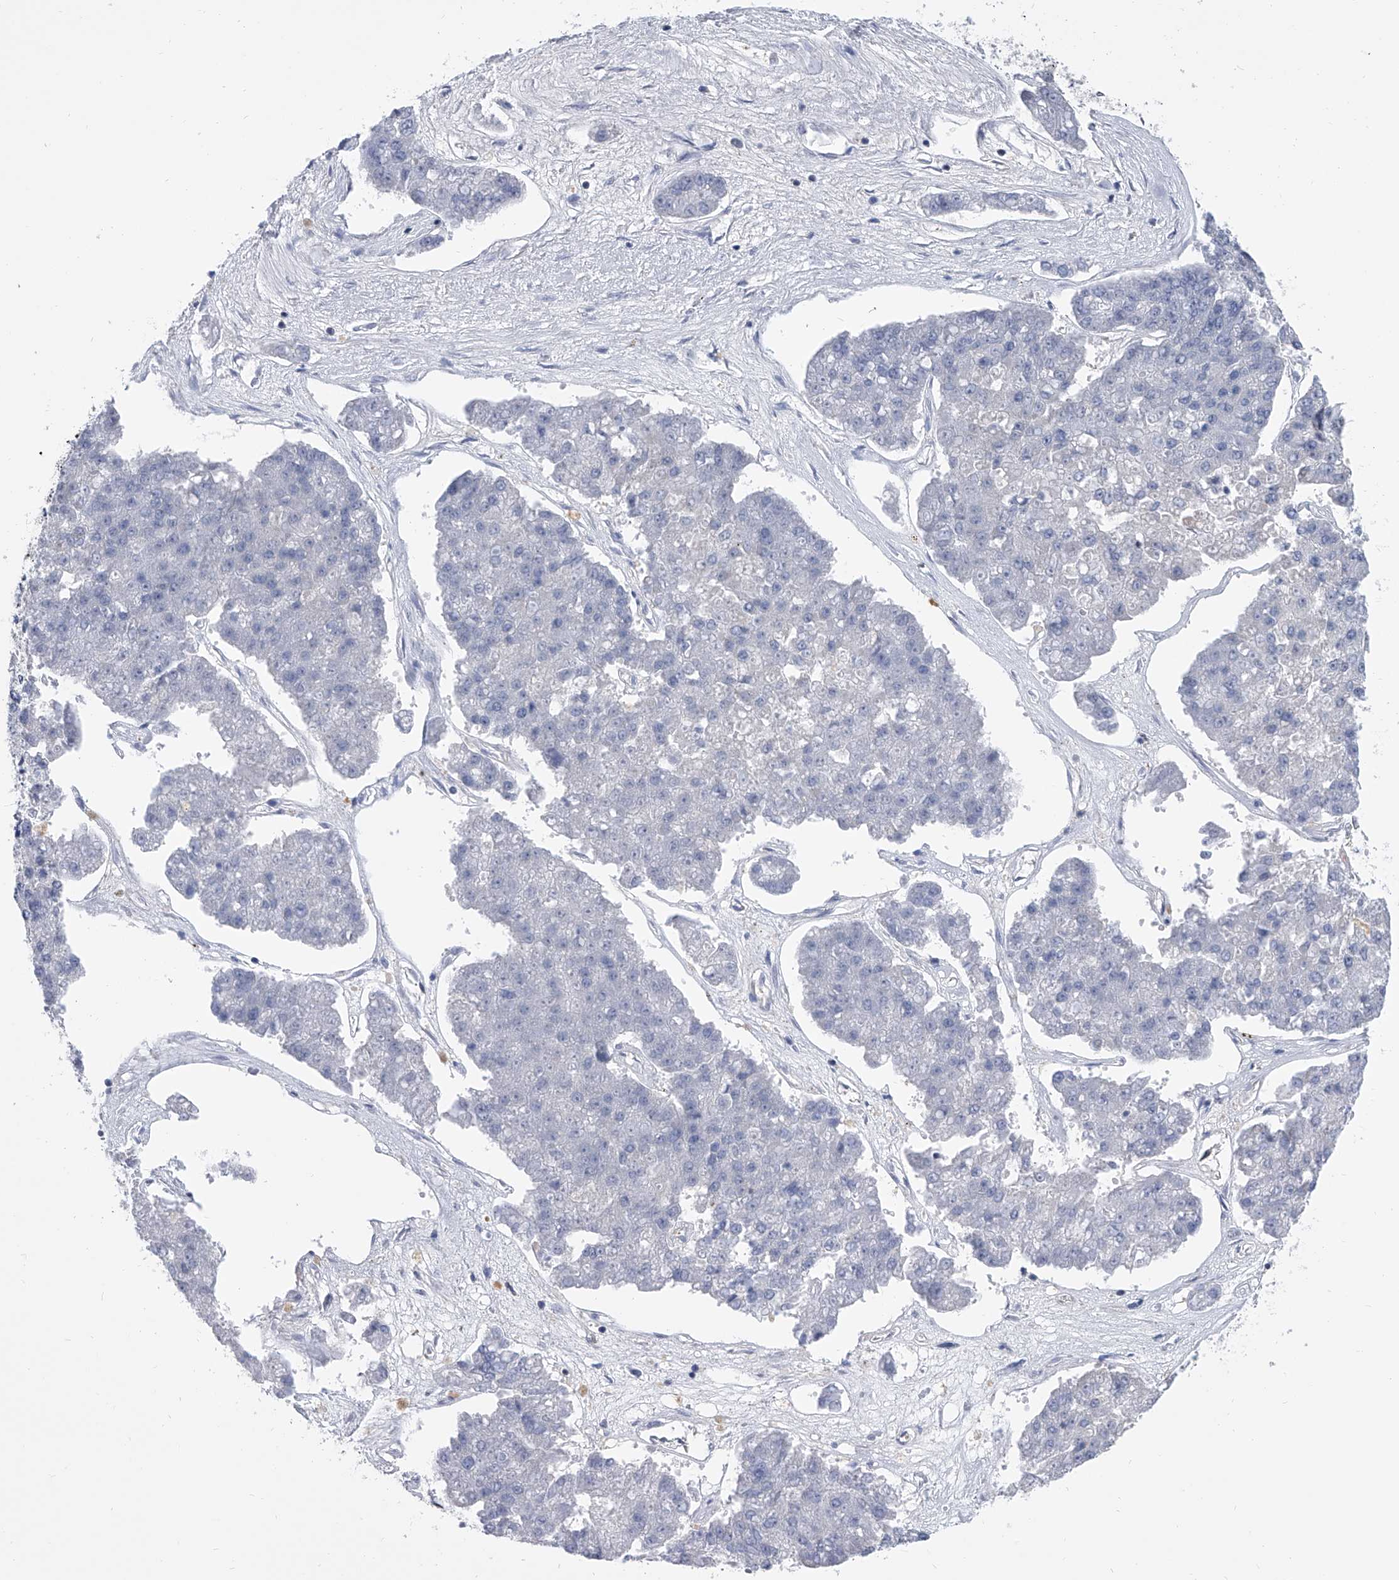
{"staining": {"intensity": "negative", "quantity": "none", "location": "none"}, "tissue": "pancreatic cancer", "cell_type": "Tumor cells", "image_type": "cancer", "snomed": [{"axis": "morphology", "description": "Adenocarcinoma, NOS"}, {"axis": "topography", "description": "Pancreas"}], "caption": "This histopathology image is of pancreatic cancer (adenocarcinoma) stained with IHC to label a protein in brown with the nuclei are counter-stained blue. There is no expression in tumor cells.", "gene": "SERPINB9", "patient": {"sex": "male", "age": 50}}